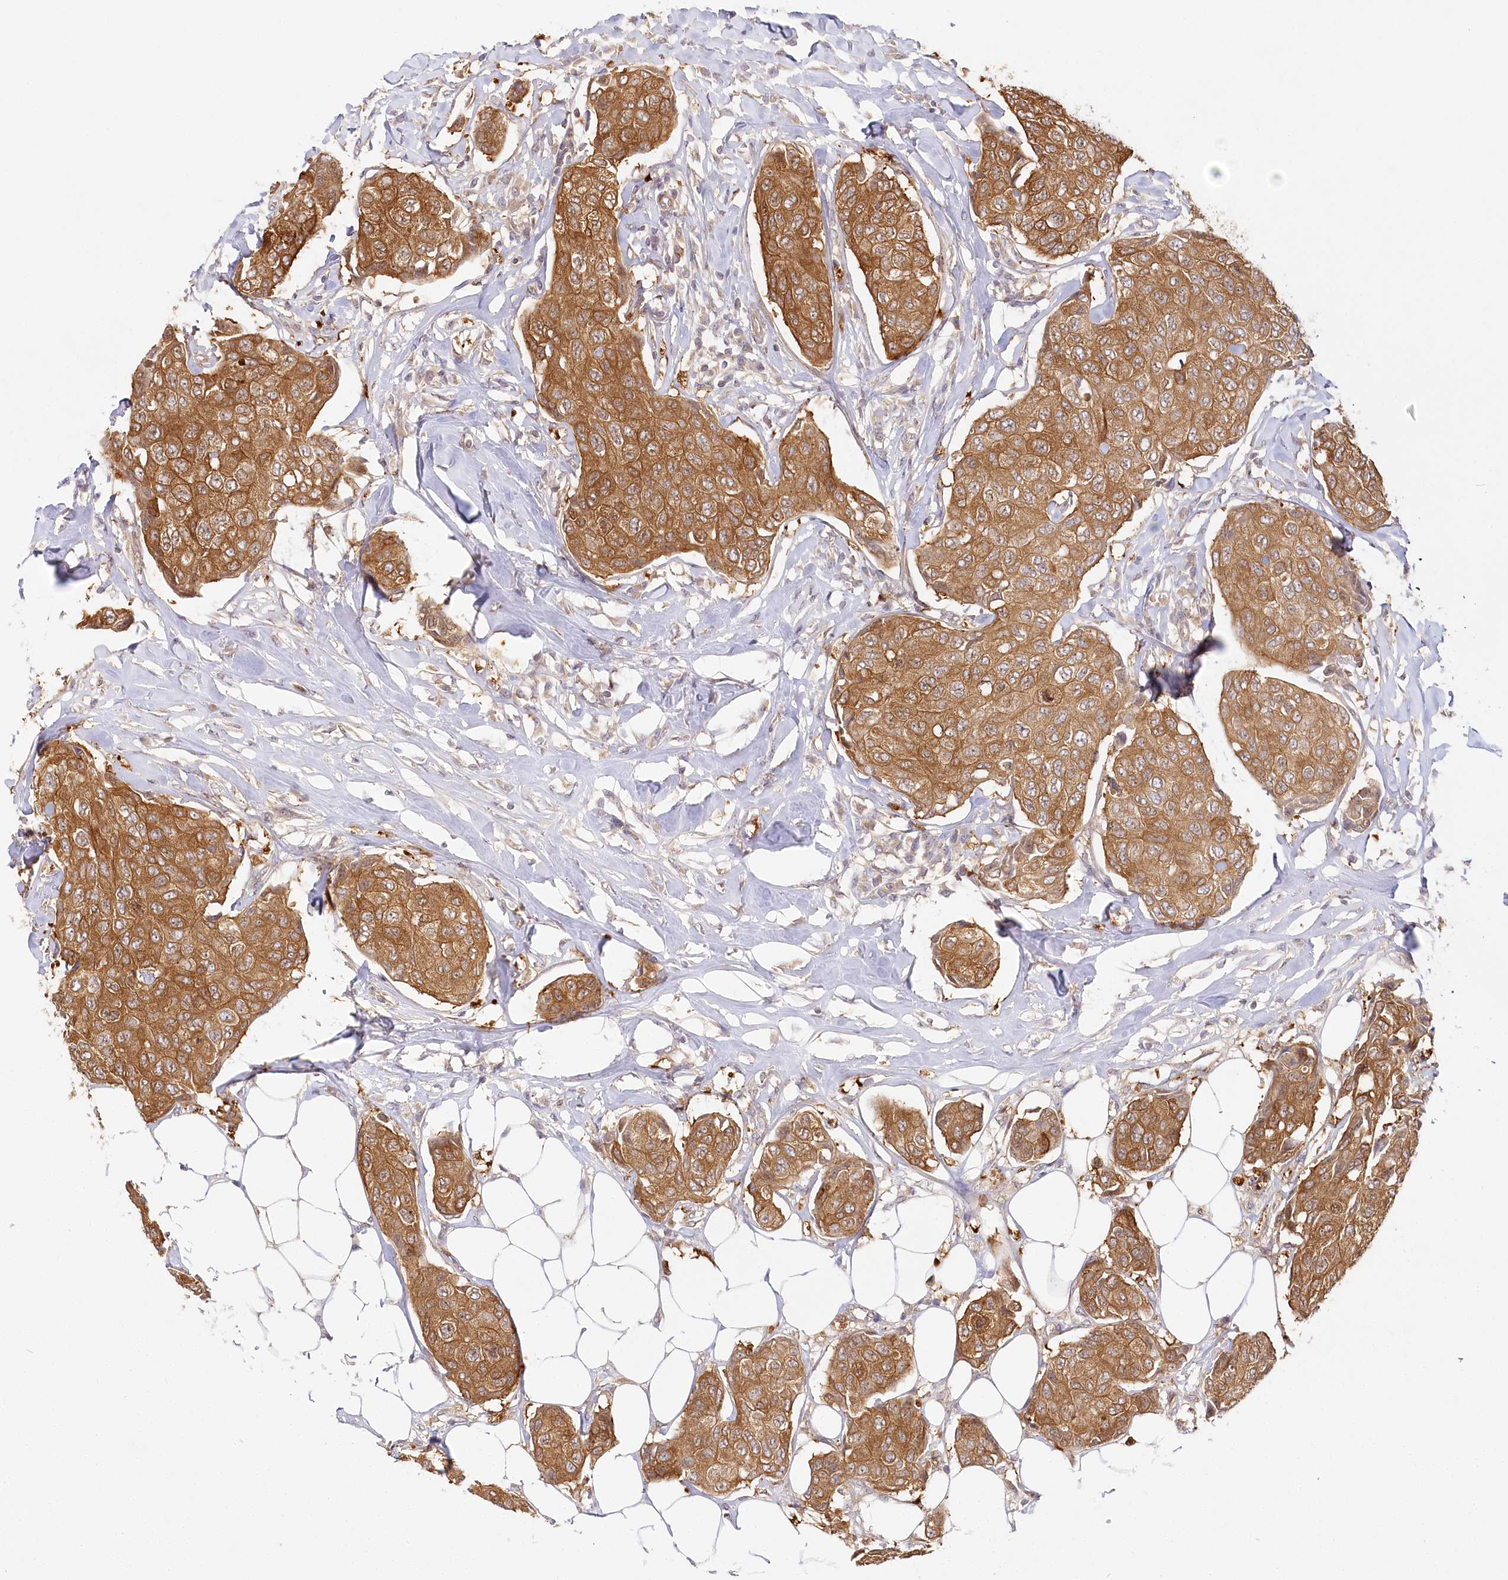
{"staining": {"intensity": "moderate", "quantity": ">75%", "location": "cytoplasmic/membranous"}, "tissue": "breast cancer", "cell_type": "Tumor cells", "image_type": "cancer", "snomed": [{"axis": "morphology", "description": "Duct carcinoma"}, {"axis": "topography", "description": "Breast"}], "caption": "Immunohistochemistry (DAB (3,3'-diaminobenzidine)) staining of human breast cancer shows moderate cytoplasmic/membranous protein expression in about >75% of tumor cells. (brown staining indicates protein expression, while blue staining denotes nuclei).", "gene": "INPP4B", "patient": {"sex": "female", "age": 80}}